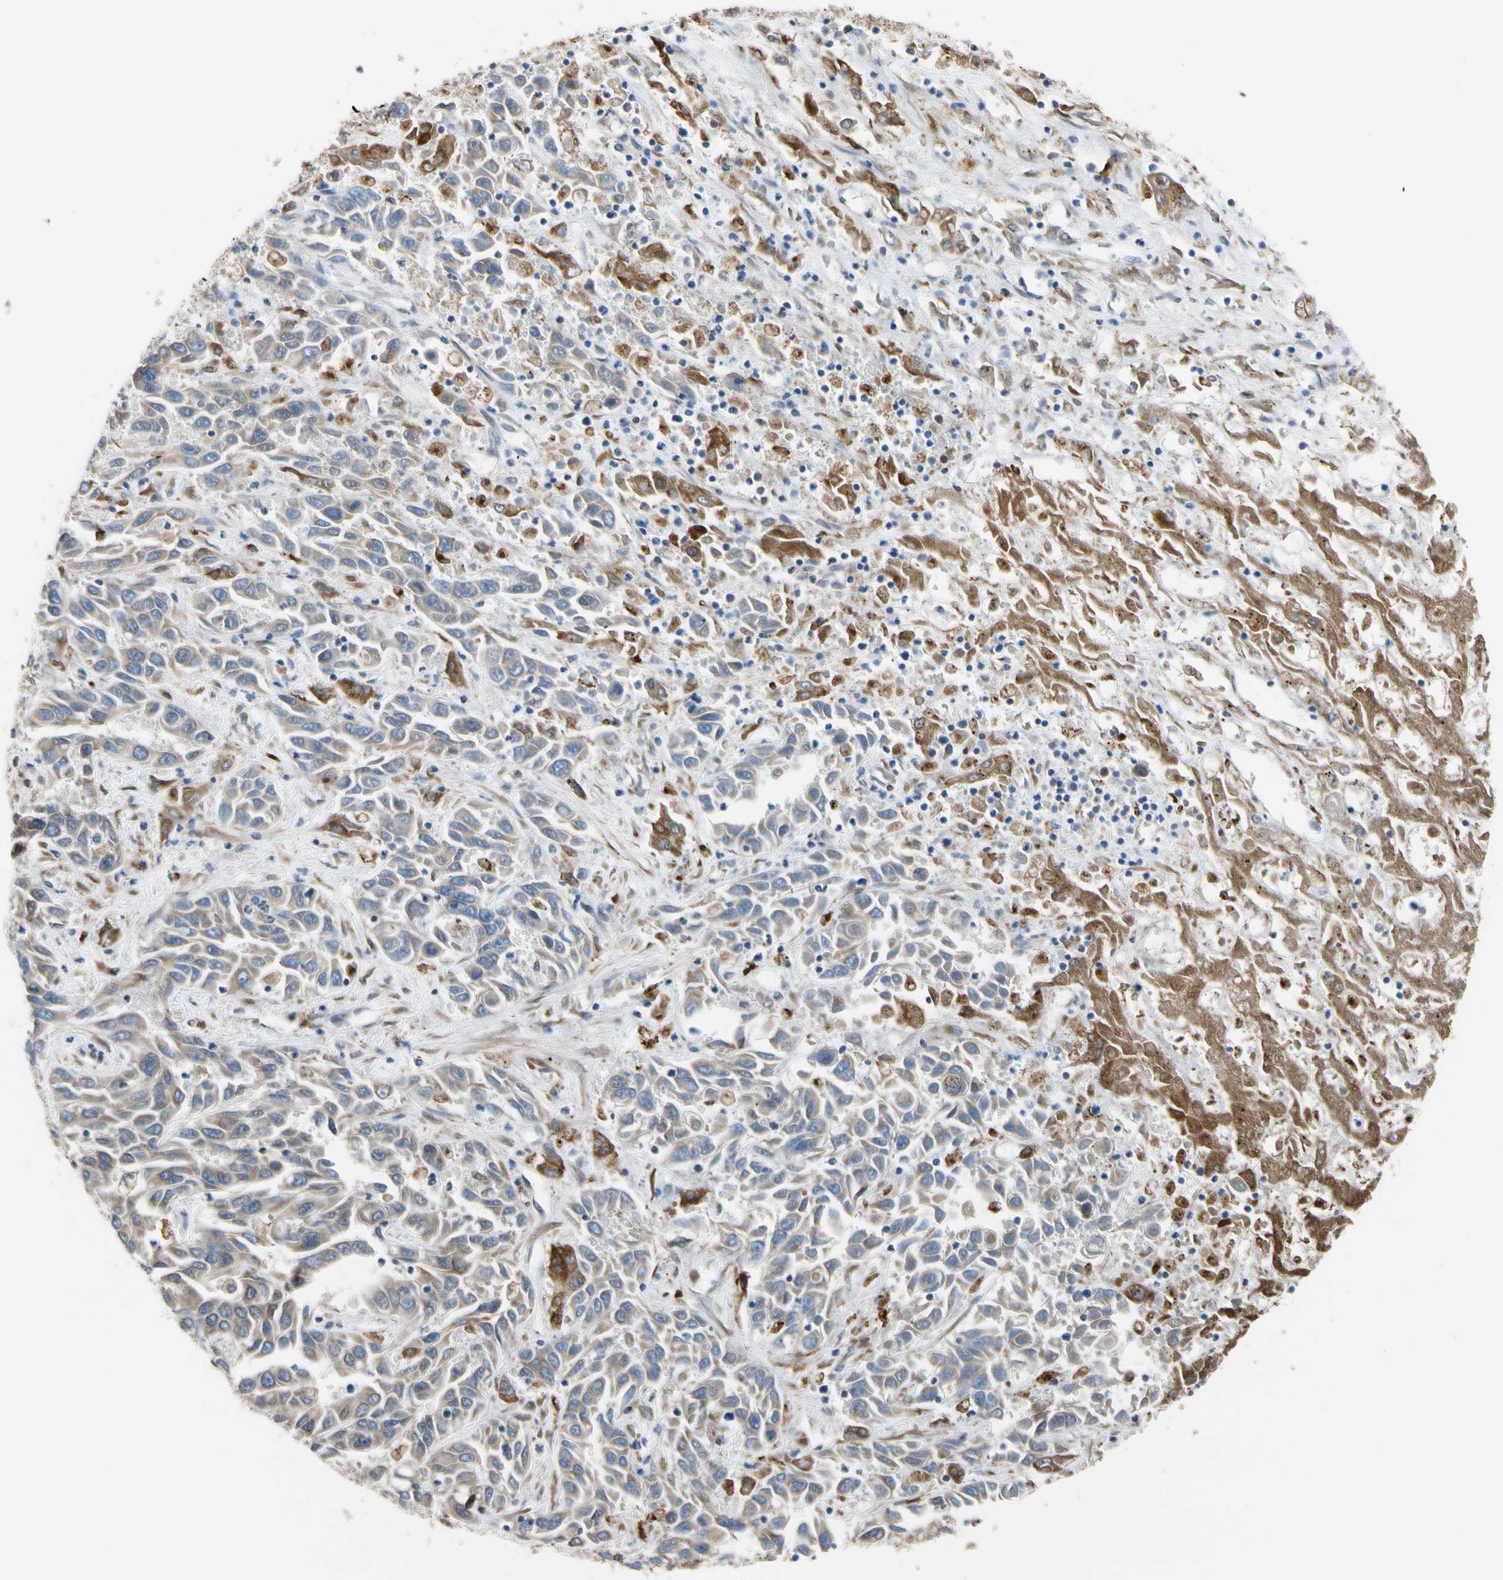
{"staining": {"intensity": "weak", "quantity": ">75%", "location": "cytoplasmic/membranous"}, "tissue": "liver cancer", "cell_type": "Tumor cells", "image_type": "cancer", "snomed": [{"axis": "morphology", "description": "Cholangiocarcinoma"}, {"axis": "topography", "description": "Liver"}], "caption": "Immunohistochemistry (IHC) staining of liver cancer (cholangiocarcinoma), which displays low levels of weak cytoplasmic/membranous positivity in approximately >75% of tumor cells indicating weak cytoplasmic/membranous protein expression. The staining was performed using DAB (3,3'-diaminobenzidine) (brown) for protein detection and nuclei were counterstained in hematoxylin (blue).", "gene": "TMED7", "patient": {"sex": "female", "age": 52}}